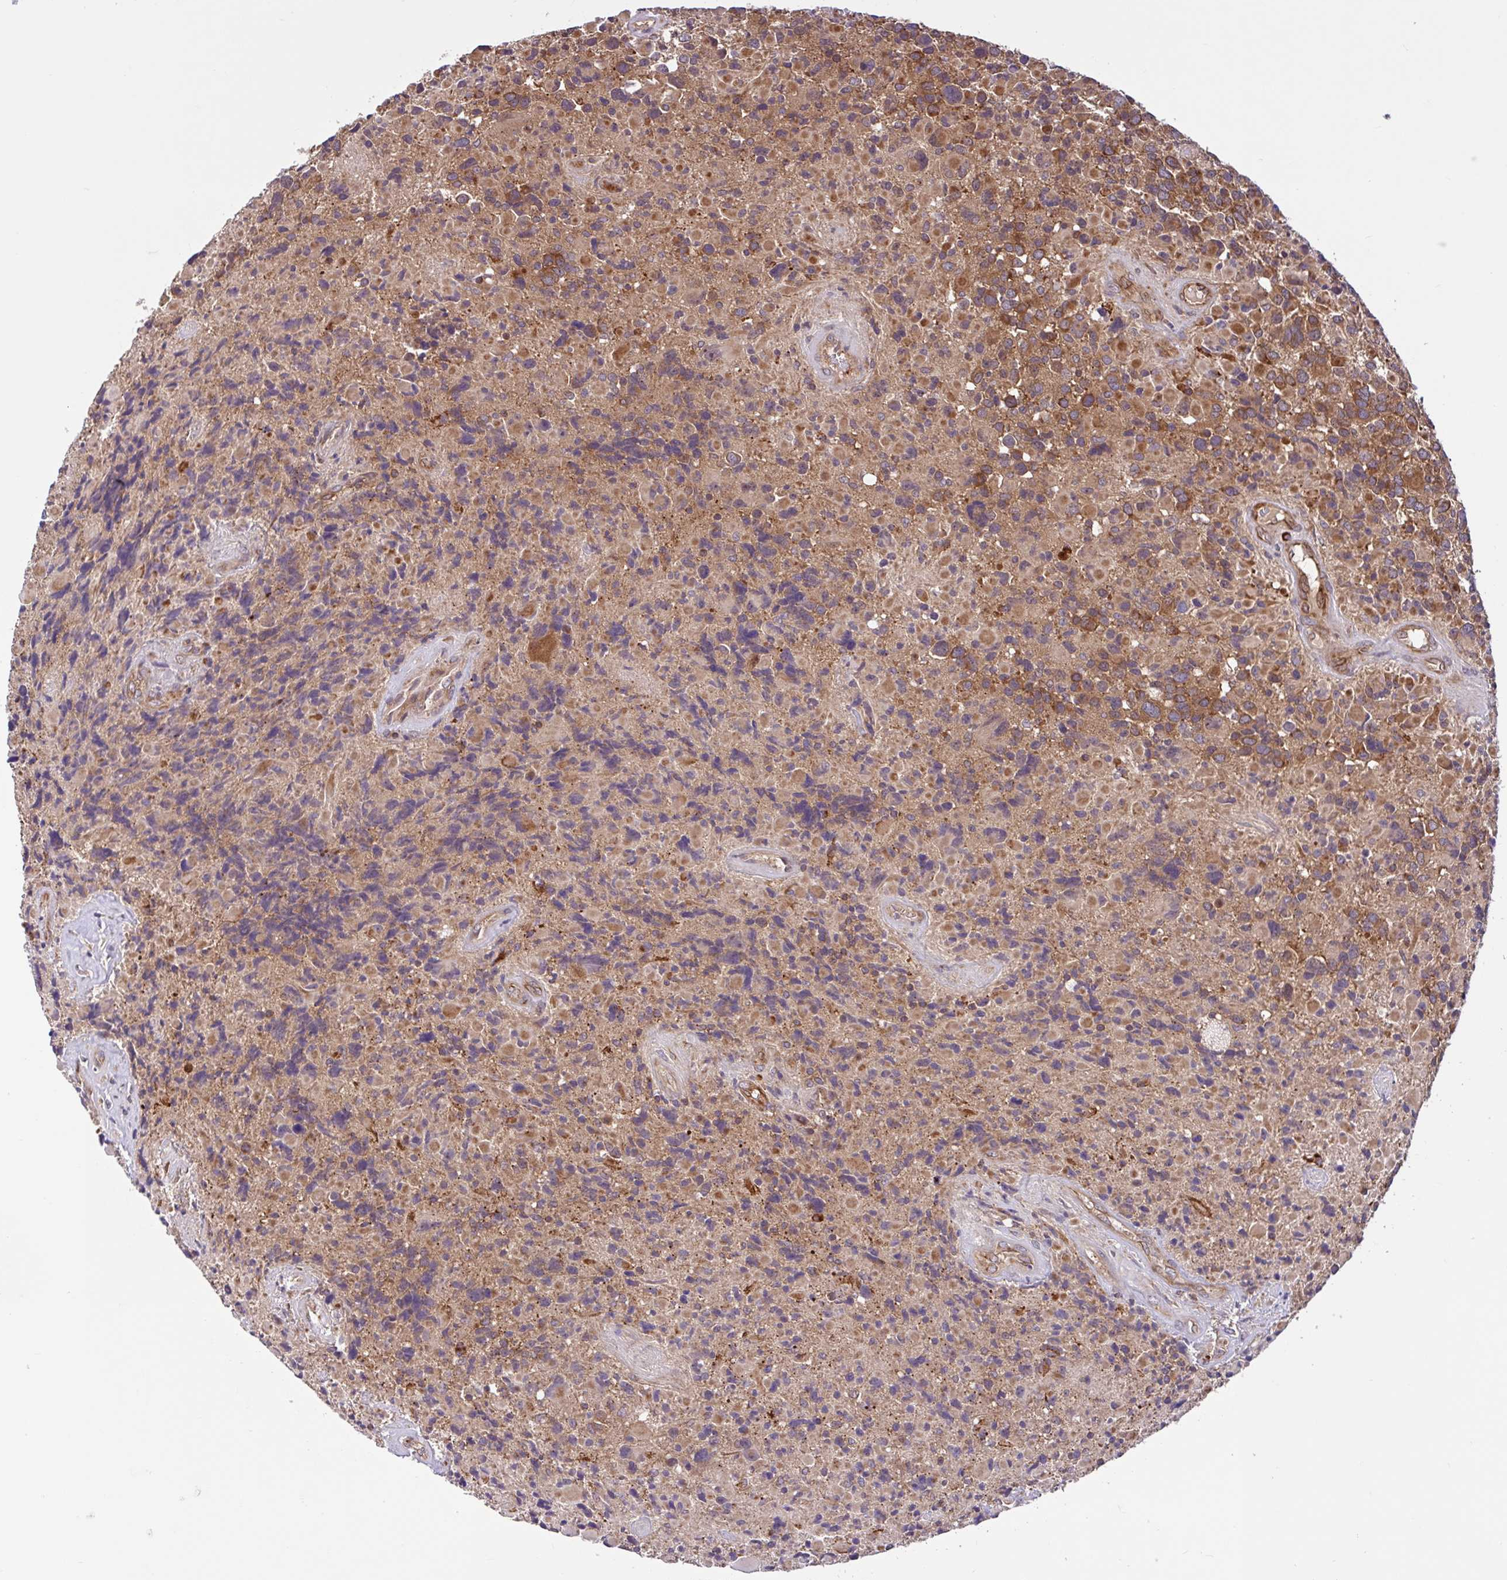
{"staining": {"intensity": "moderate", "quantity": ">75%", "location": "cytoplasmic/membranous"}, "tissue": "glioma", "cell_type": "Tumor cells", "image_type": "cancer", "snomed": [{"axis": "morphology", "description": "Glioma, malignant, High grade"}, {"axis": "topography", "description": "Brain"}], "caption": "Immunohistochemical staining of human malignant high-grade glioma displays medium levels of moderate cytoplasmic/membranous protein positivity in about >75% of tumor cells.", "gene": "NTPCR", "patient": {"sex": "female", "age": 40}}